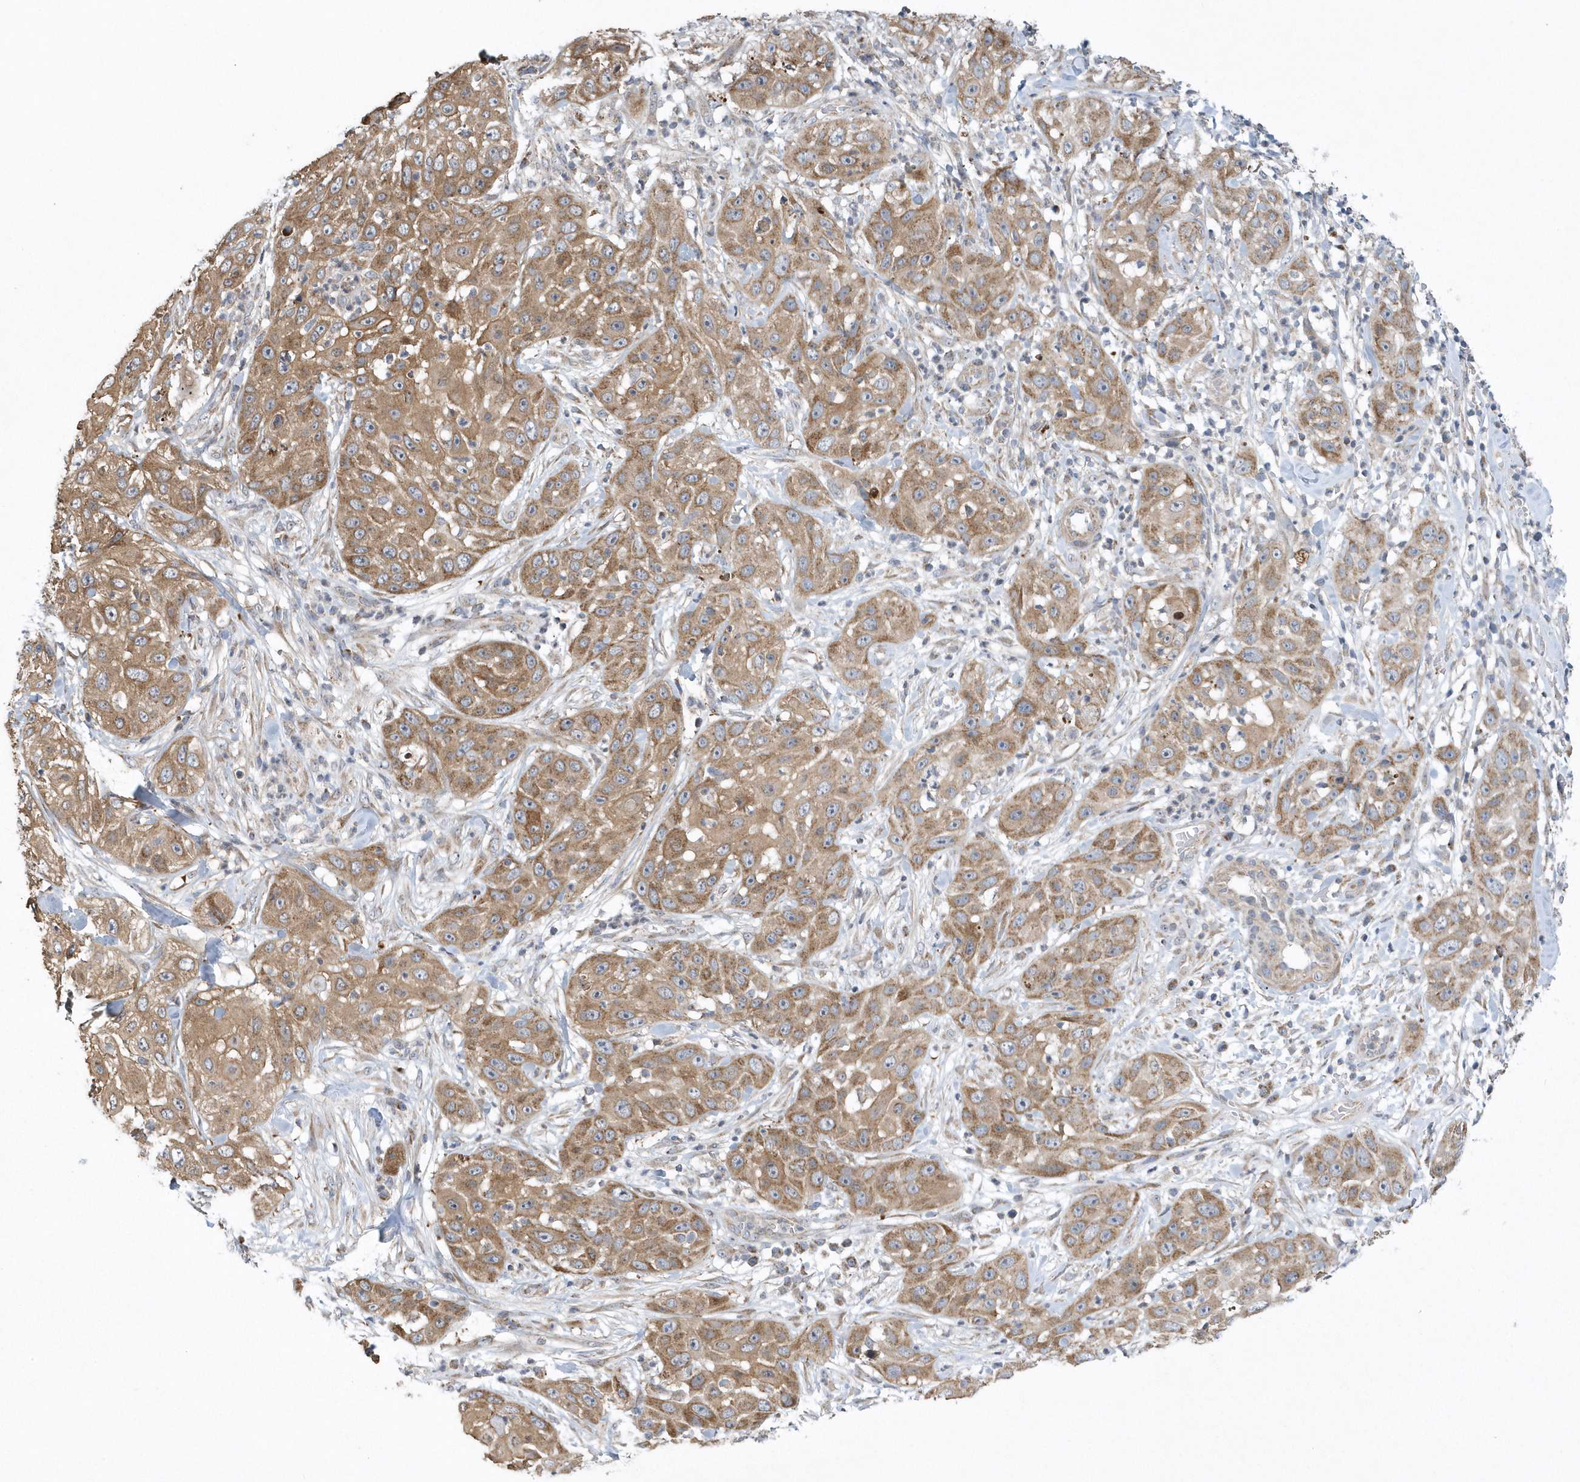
{"staining": {"intensity": "moderate", "quantity": ">75%", "location": "cytoplasmic/membranous"}, "tissue": "skin cancer", "cell_type": "Tumor cells", "image_type": "cancer", "snomed": [{"axis": "morphology", "description": "Squamous cell carcinoma, NOS"}, {"axis": "topography", "description": "Skin"}], "caption": "Immunohistochemistry photomicrograph of neoplastic tissue: skin cancer stained using IHC reveals medium levels of moderate protein expression localized specifically in the cytoplasmic/membranous of tumor cells, appearing as a cytoplasmic/membranous brown color.", "gene": "SLX9", "patient": {"sex": "female", "age": 44}}